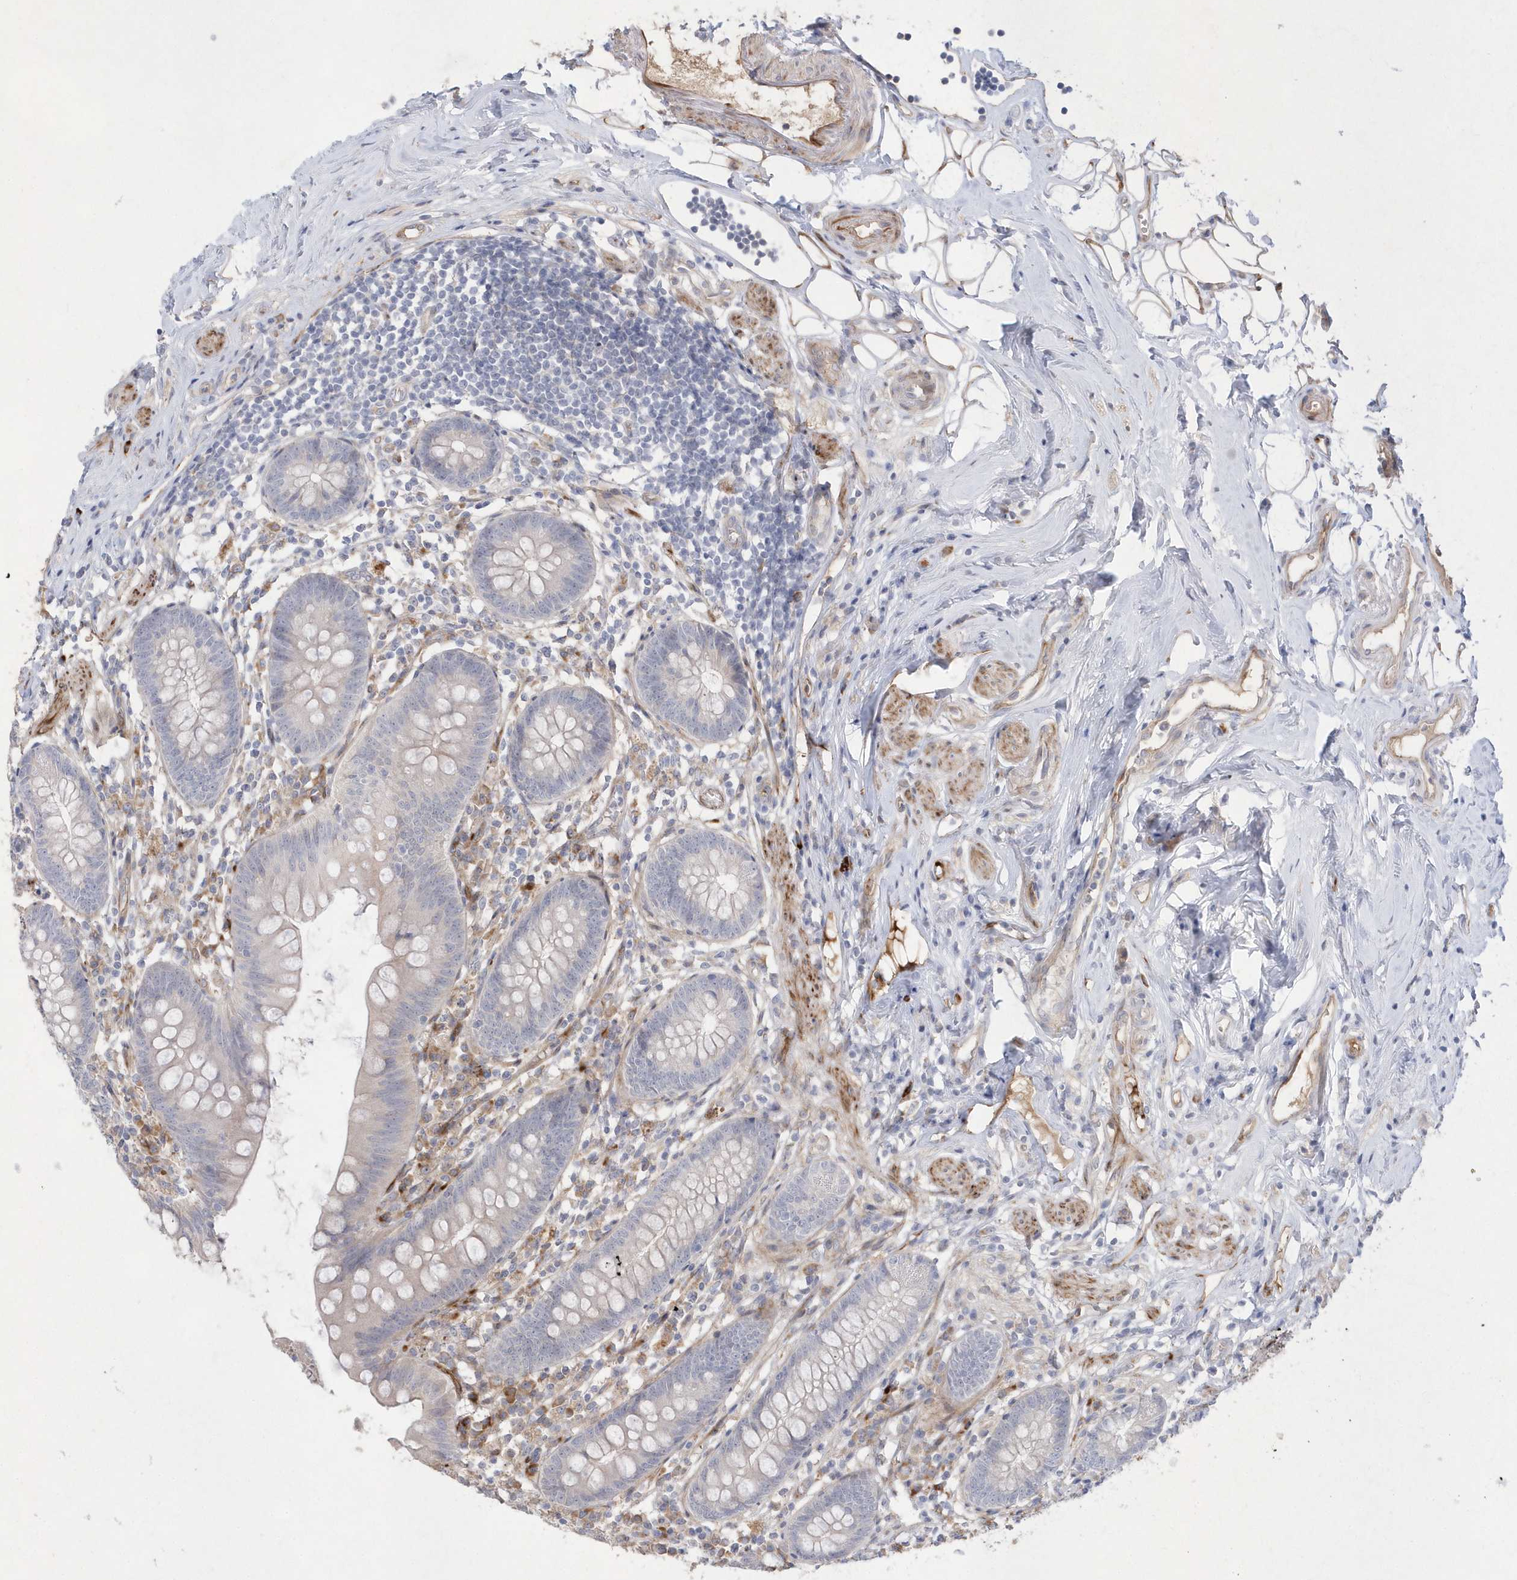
{"staining": {"intensity": "negative", "quantity": "none", "location": "none"}, "tissue": "appendix", "cell_type": "Glandular cells", "image_type": "normal", "snomed": [{"axis": "morphology", "description": "Normal tissue, NOS"}, {"axis": "topography", "description": "Appendix"}], "caption": "A histopathology image of appendix stained for a protein shows no brown staining in glandular cells. Nuclei are stained in blue.", "gene": "TMEM132B", "patient": {"sex": "female", "age": 62}}